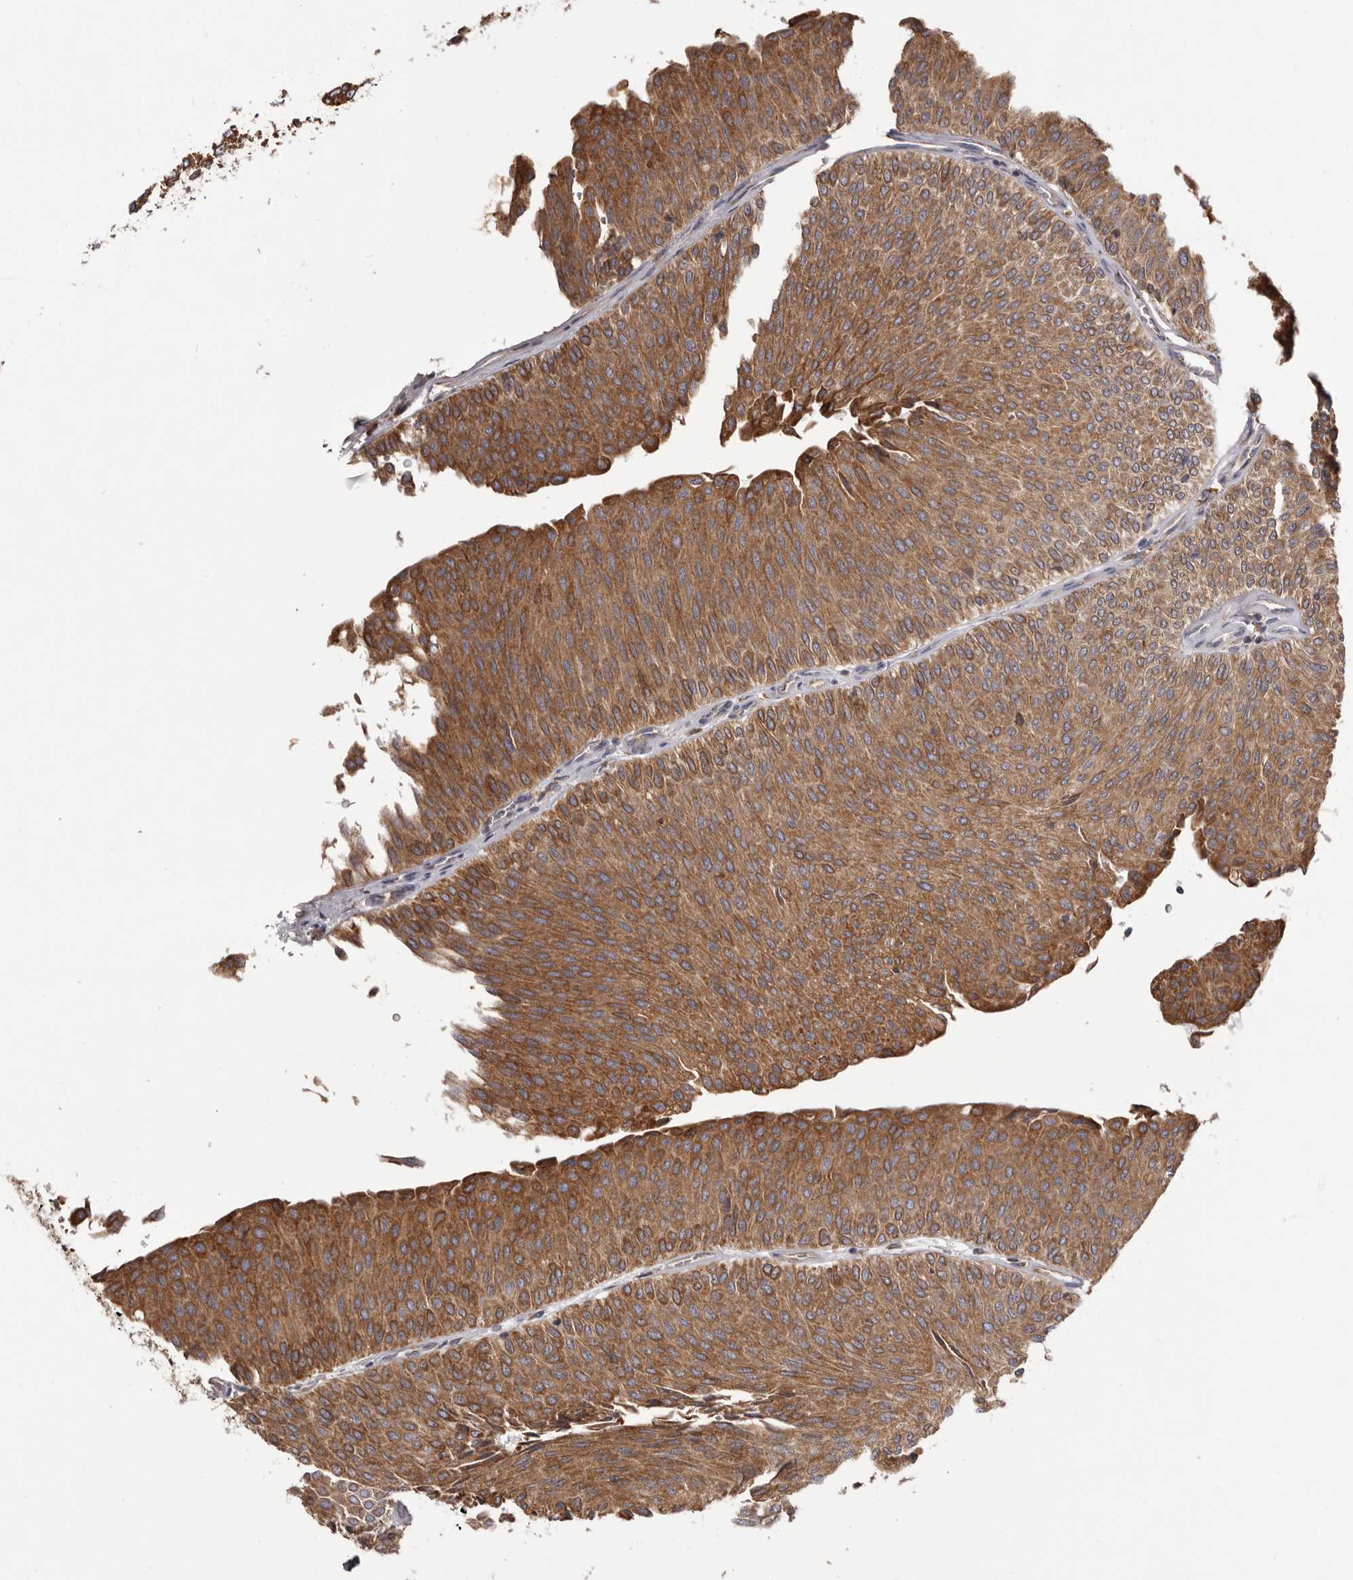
{"staining": {"intensity": "strong", "quantity": ">75%", "location": "cytoplasmic/membranous"}, "tissue": "urothelial cancer", "cell_type": "Tumor cells", "image_type": "cancer", "snomed": [{"axis": "morphology", "description": "Urothelial carcinoma, Low grade"}, {"axis": "topography", "description": "Urinary bladder"}], "caption": "Immunohistochemistry staining of low-grade urothelial carcinoma, which demonstrates high levels of strong cytoplasmic/membranous staining in approximately >75% of tumor cells indicating strong cytoplasmic/membranous protein staining. The staining was performed using DAB (3,3'-diaminobenzidine) (brown) for protein detection and nuclei were counterstained in hematoxylin (blue).", "gene": "QRSL1", "patient": {"sex": "male", "age": 78}}